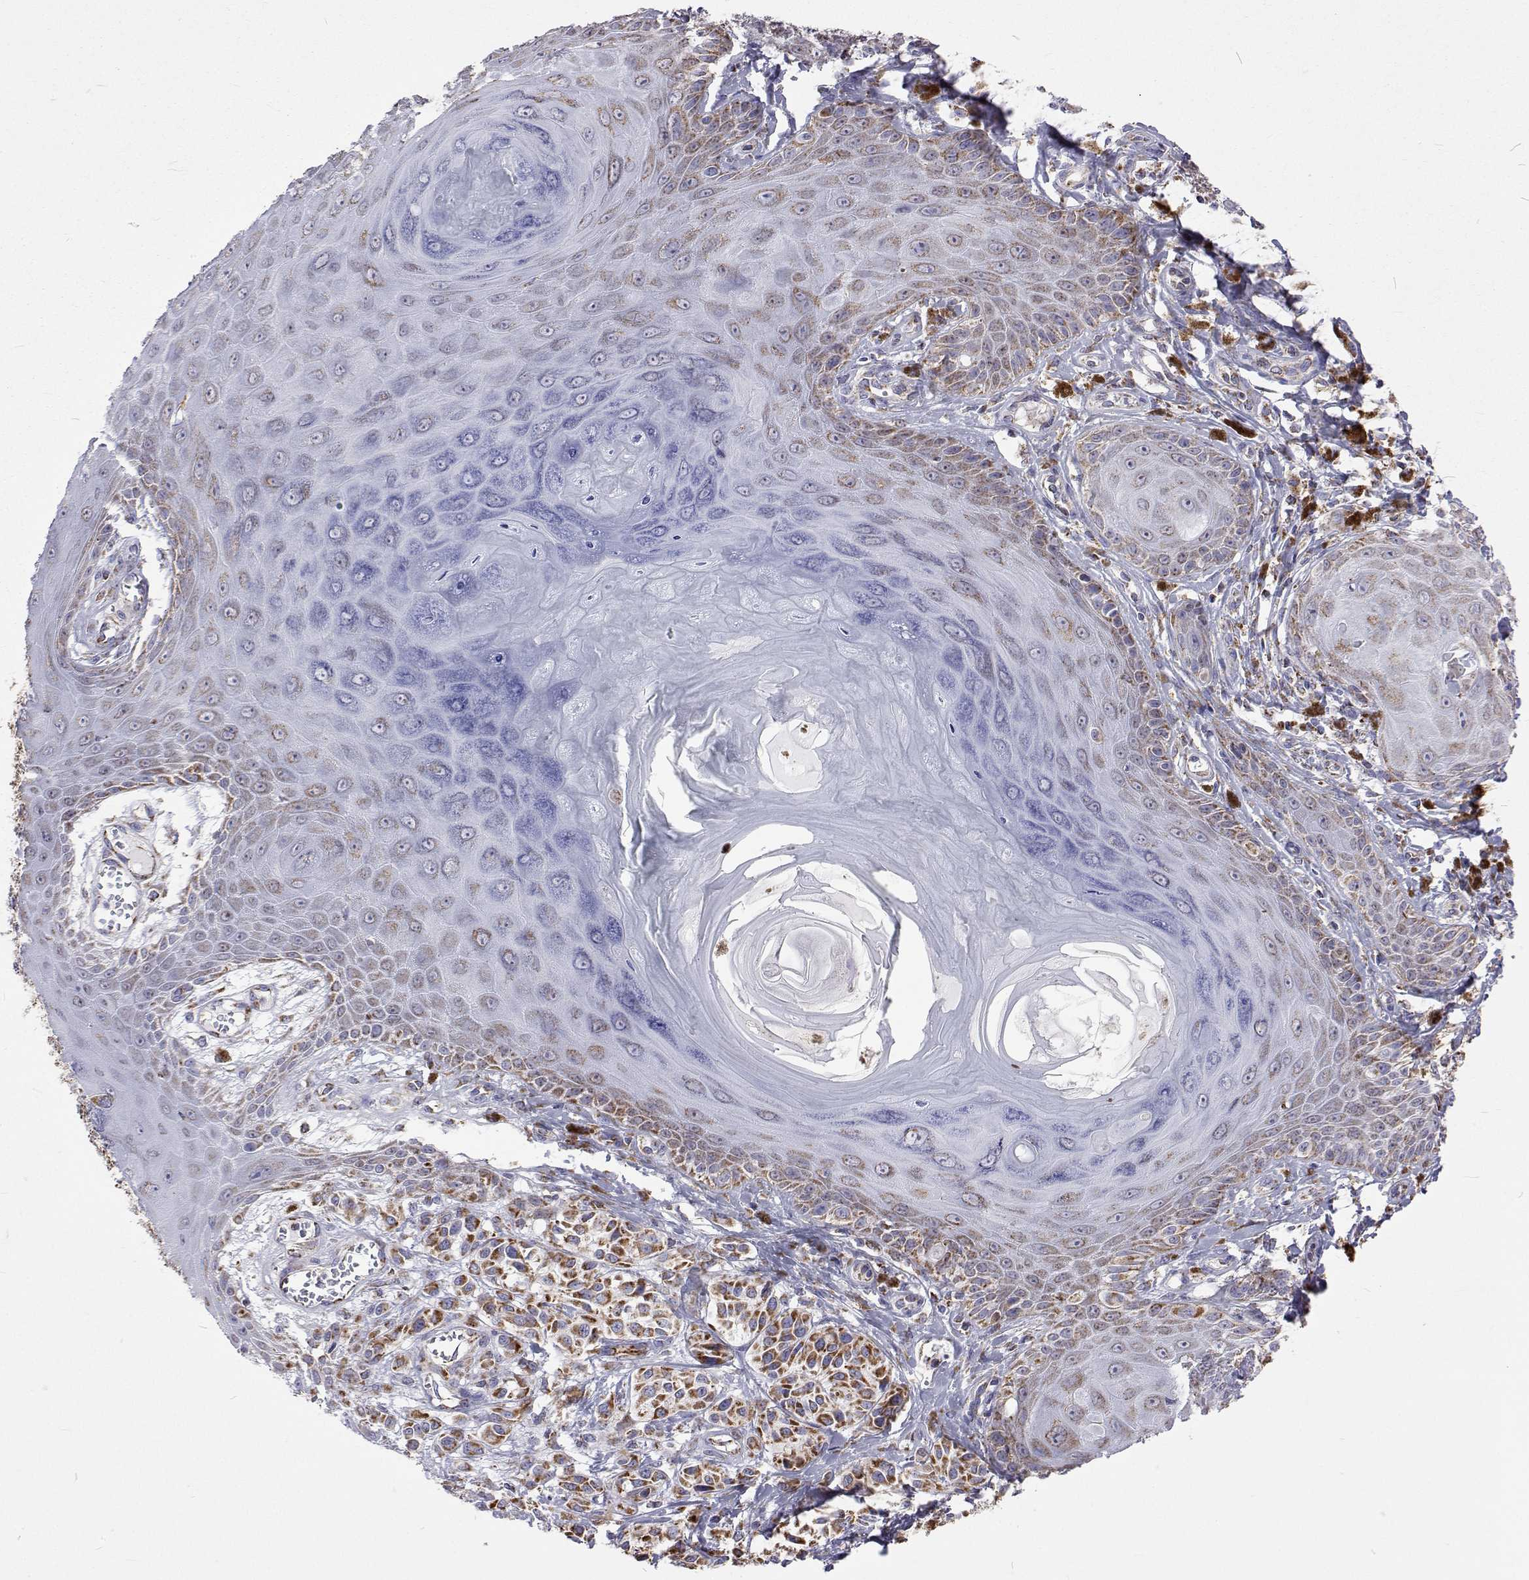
{"staining": {"intensity": "strong", "quantity": ">75%", "location": "cytoplasmic/membranous"}, "tissue": "melanoma", "cell_type": "Tumor cells", "image_type": "cancer", "snomed": [{"axis": "morphology", "description": "Malignant melanoma, NOS"}, {"axis": "topography", "description": "Skin"}], "caption": "Protein expression analysis of human melanoma reveals strong cytoplasmic/membranous expression in about >75% of tumor cells.", "gene": "MCCC2", "patient": {"sex": "female", "age": 80}}